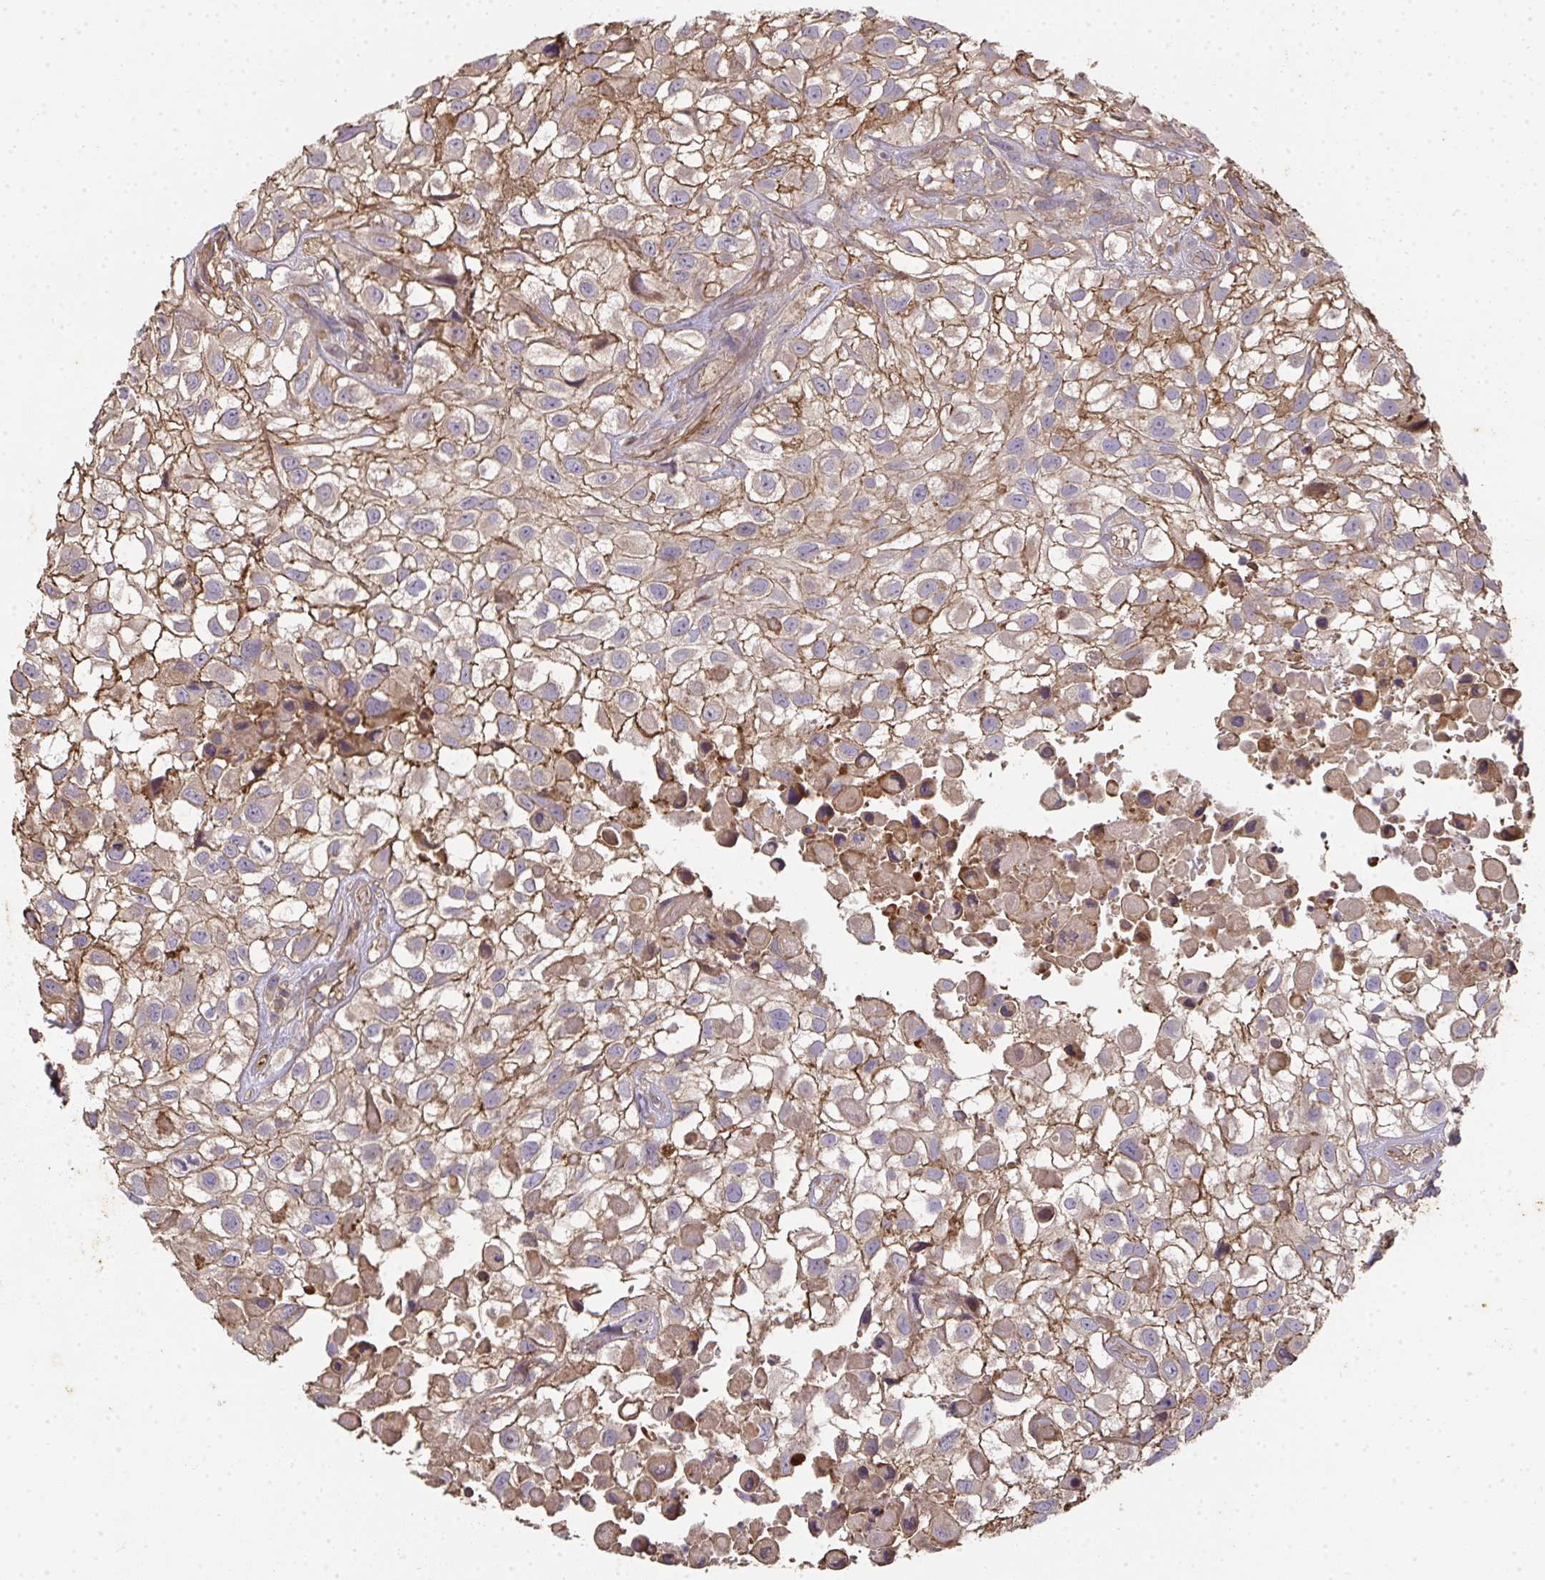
{"staining": {"intensity": "moderate", "quantity": ">75%", "location": "cytoplasmic/membranous"}, "tissue": "urothelial cancer", "cell_type": "Tumor cells", "image_type": "cancer", "snomed": [{"axis": "morphology", "description": "Urothelial carcinoma, High grade"}, {"axis": "topography", "description": "Urinary bladder"}], "caption": "High-grade urothelial carcinoma was stained to show a protein in brown. There is medium levels of moderate cytoplasmic/membranous staining in about >75% of tumor cells.", "gene": "TNMD", "patient": {"sex": "male", "age": 56}}